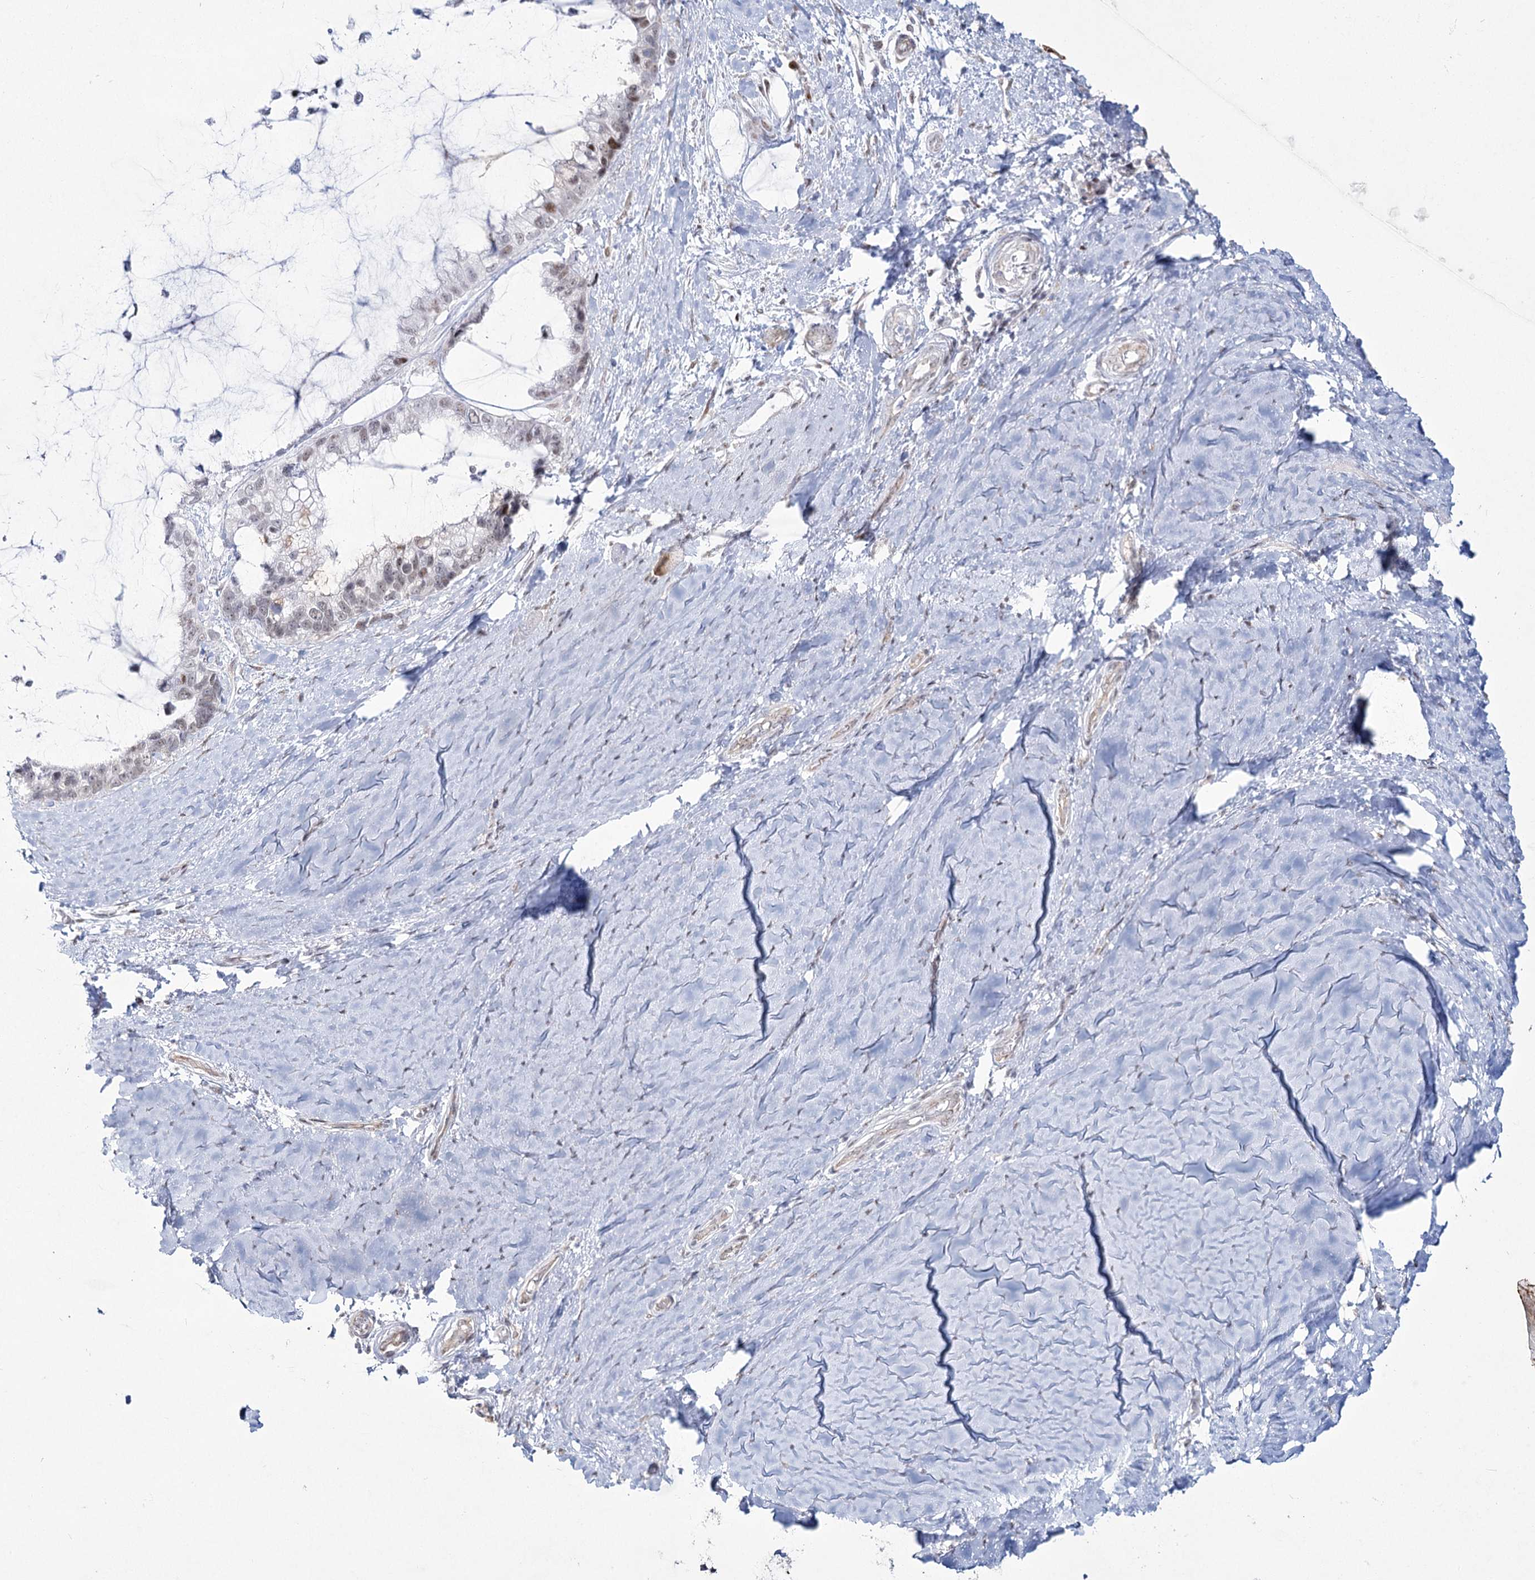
{"staining": {"intensity": "moderate", "quantity": "<25%", "location": "nuclear"}, "tissue": "ovarian cancer", "cell_type": "Tumor cells", "image_type": "cancer", "snomed": [{"axis": "morphology", "description": "Cystadenocarcinoma, mucinous, NOS"}, {"axis": "topography", "description": "Ovary"}], "caption": "Protein staining demonstrates moderate nuclear expression in approximately <25% of tumor cells in ovarian cancer.", "gene": "YBX3", "patient": {"sex": "female", "age": 39}}